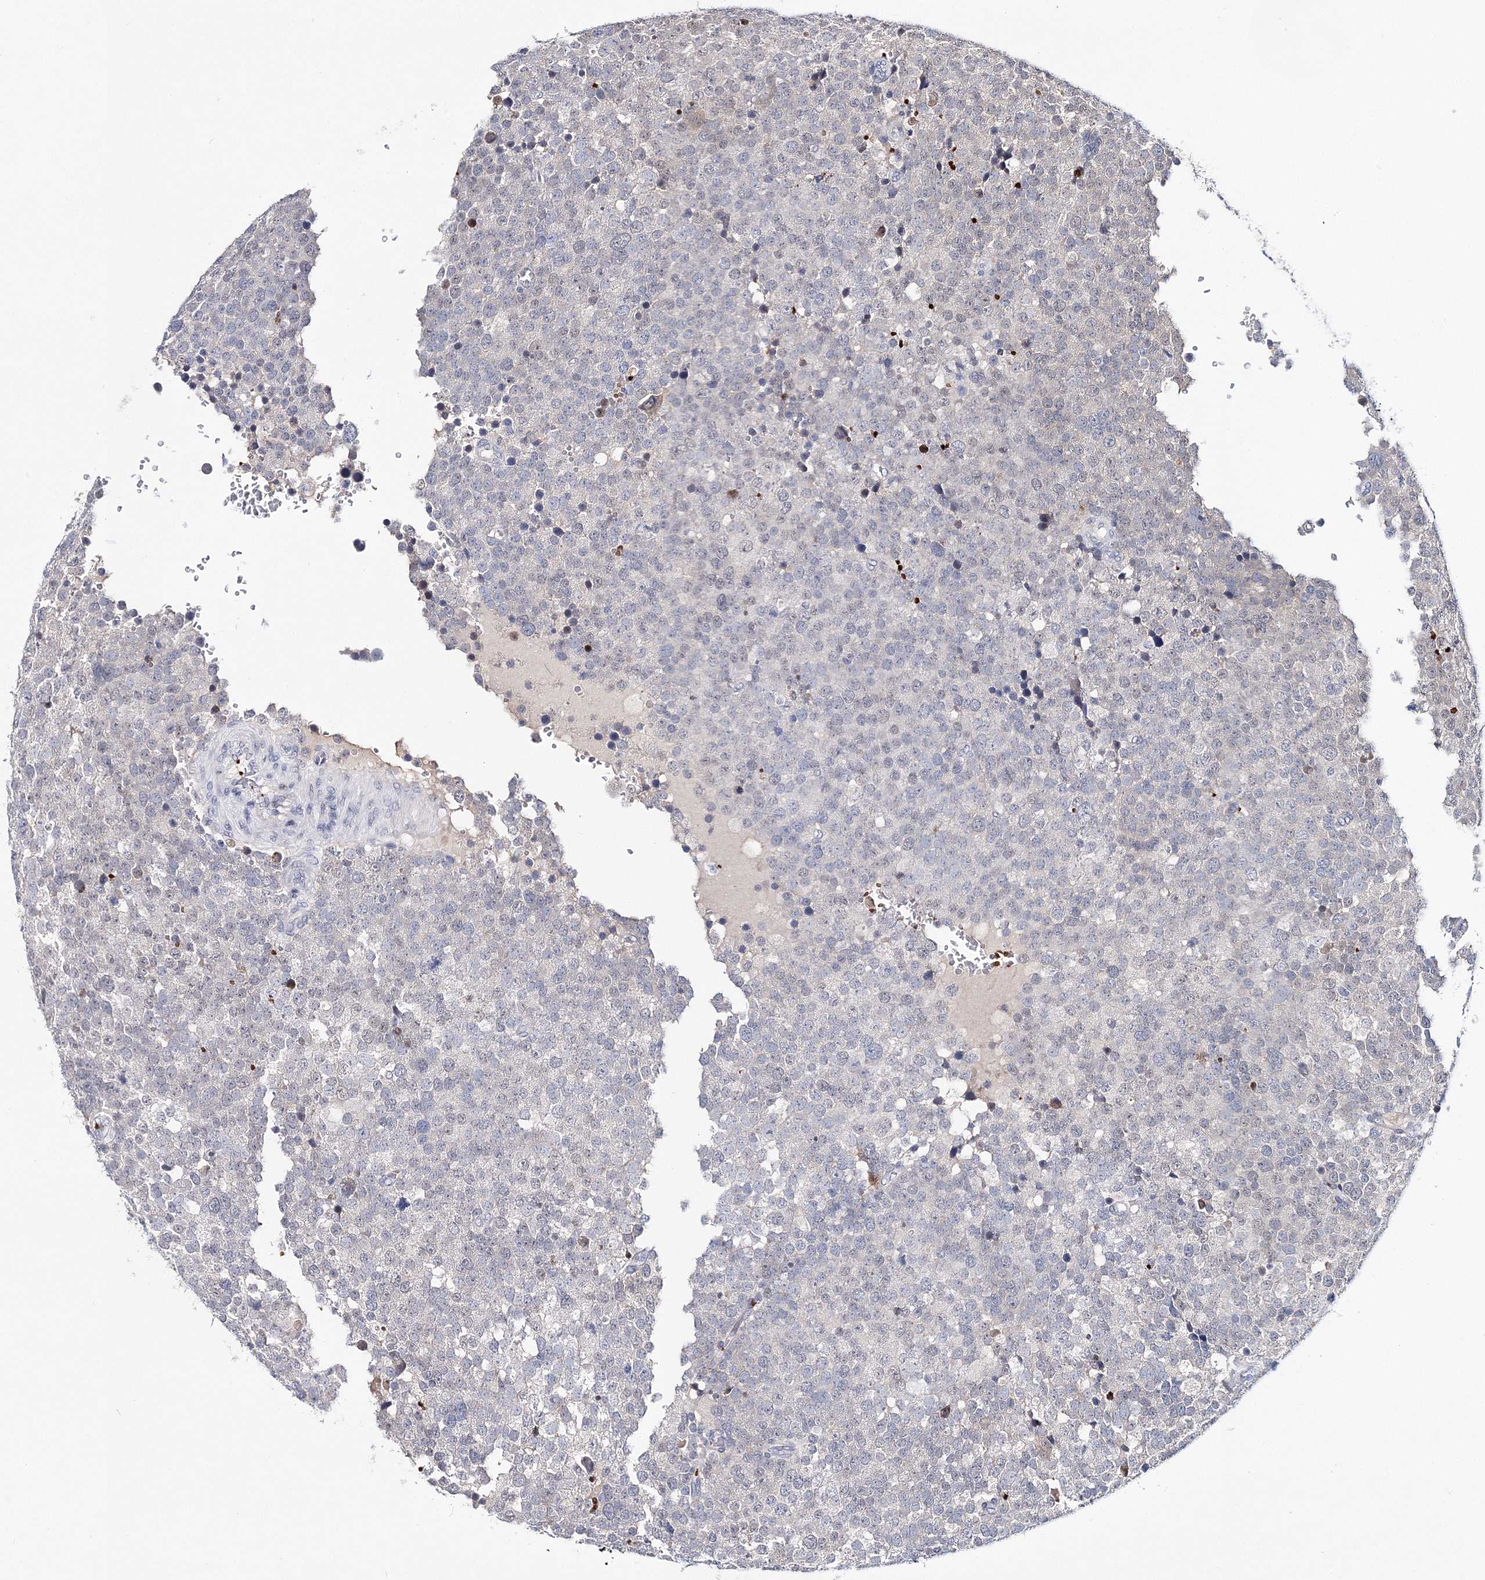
{"staining": {"intensity": "negative", "quantity": "none", "location": "none"}, "tissue": "testis cancer", "cell_type": "Tumor cells", "image_type": "cancer", "snomed": [{"axis": "morphology", "description": "Seminoma, NOS"}, {"axis": "topography", "description": "Testis"}], "caption": "Immunohistochemistry of human testis cancer (seminoma) shows no positivity in tumor cells.", "gene": "MYOZ2", "patient": {"sex": "male", "age": 71}}